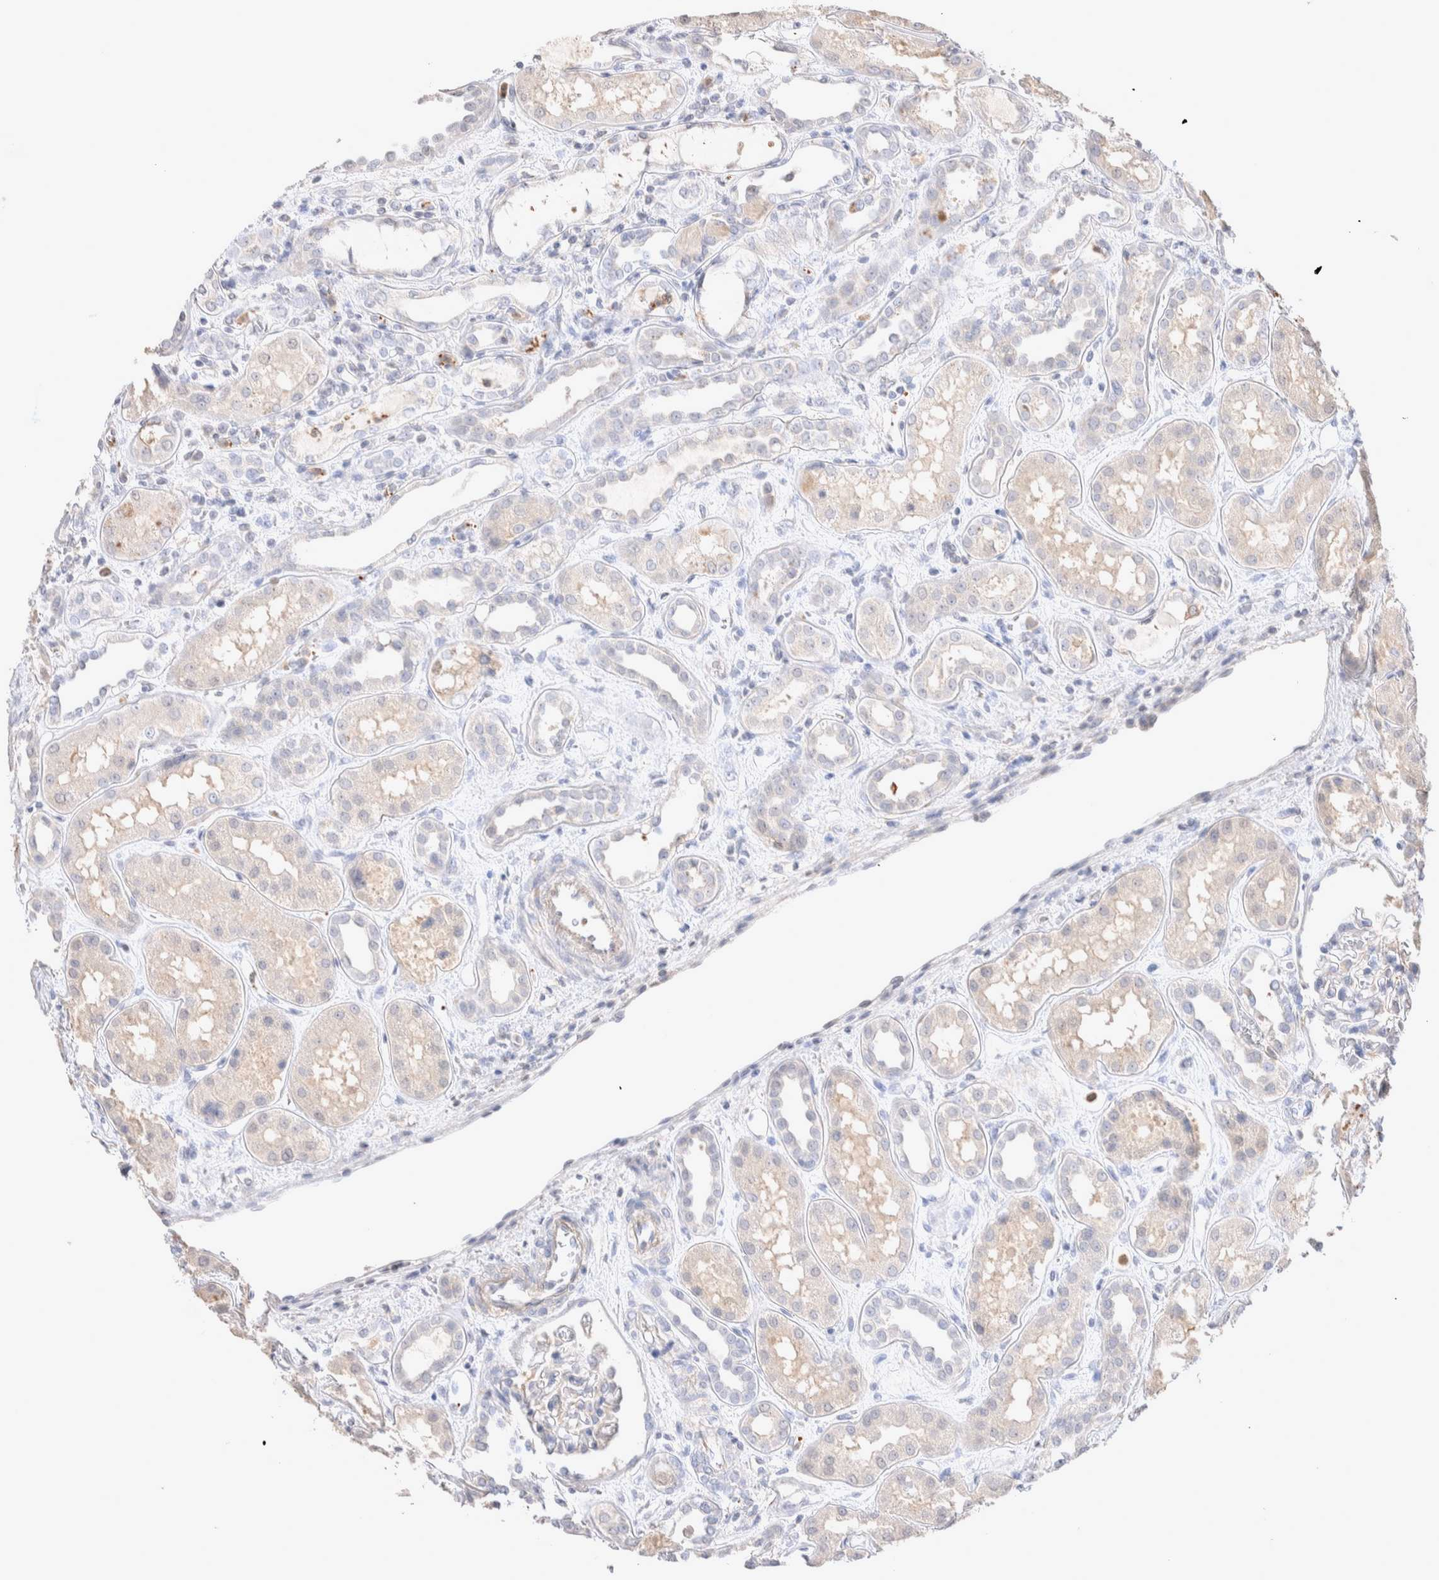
{"staining": {"intensity": "negative", "quantity": "none", "location": "none"}, "tissue": "kidney", "cell_type": "Cells in glomeruli", "image_type": "normal", "snomed": [{"axis": "morphology", "description": "Normal tissue, NOS"}, {"axis": "topography", "description": "Kidney"}], "caption": "Immunohistochemistry of normal human kidney shows no staining in cells in glomeruli. (DAB immunohistochemistry (IHC) with hematoxylin counter stain).", "gene": "FFAR2", "patient": {"sex": "male", "age": 59}}